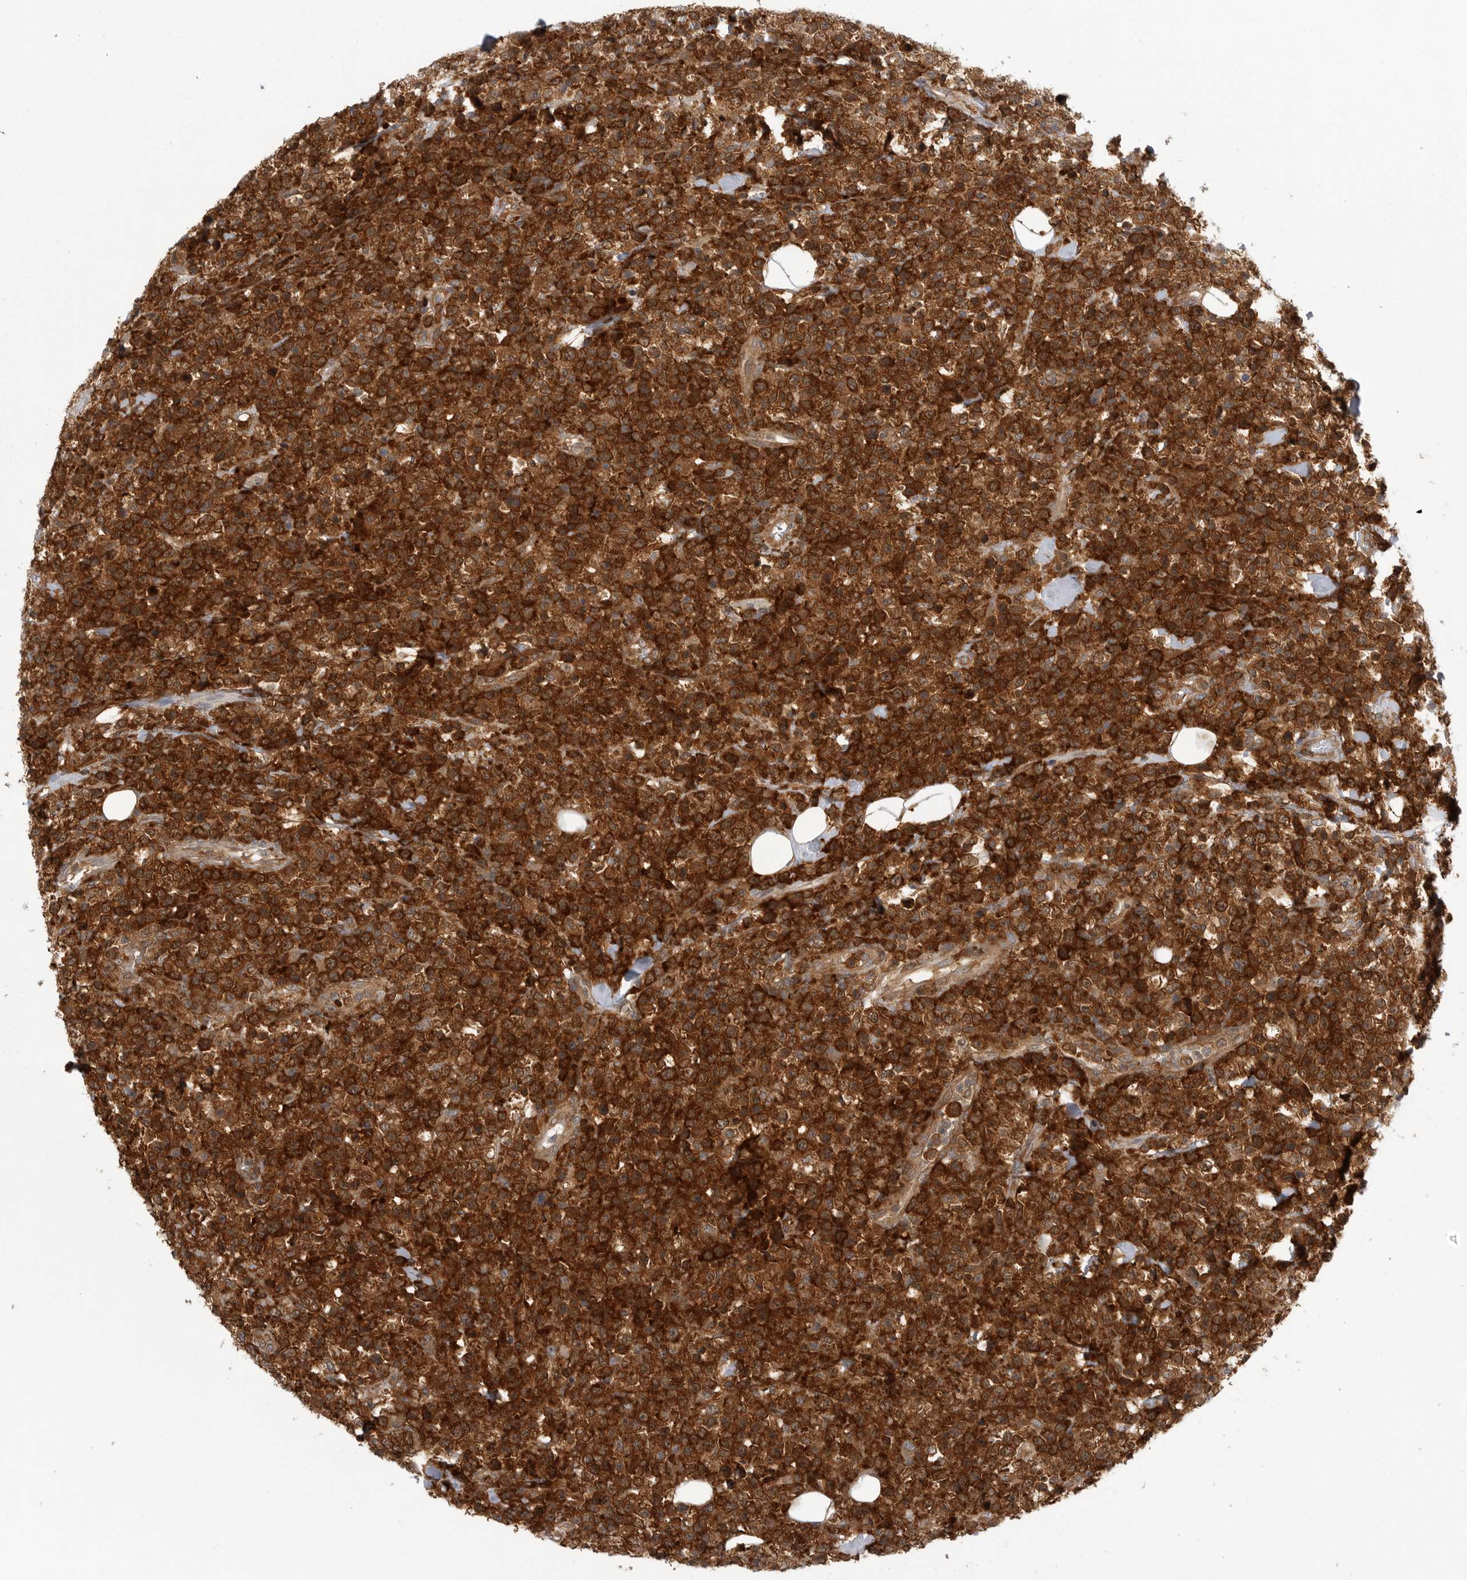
{"staining": {"intensity": "strong", "quantity": ">75%", "location": "cytoplasmic/membranous"}, "tissue": "lymphoma", "cell_type": "Tumor cells", "image_type": "cancer", "snomed": [{"axis": "morphology", "description": "Malignant lymphoma, non-Hodgkin's type, High grade"}, {"axis": "topography", "description": "Colon"}], "caption": "High-power microscopy captured an immunohistochemistry micrograph of lymphoma, revealing strong cytoplasmic/membranous positivity in approximately >75% of tumor cells.", "gene": "CACYBP", "patient": {"sex": "female", "age": 53}}